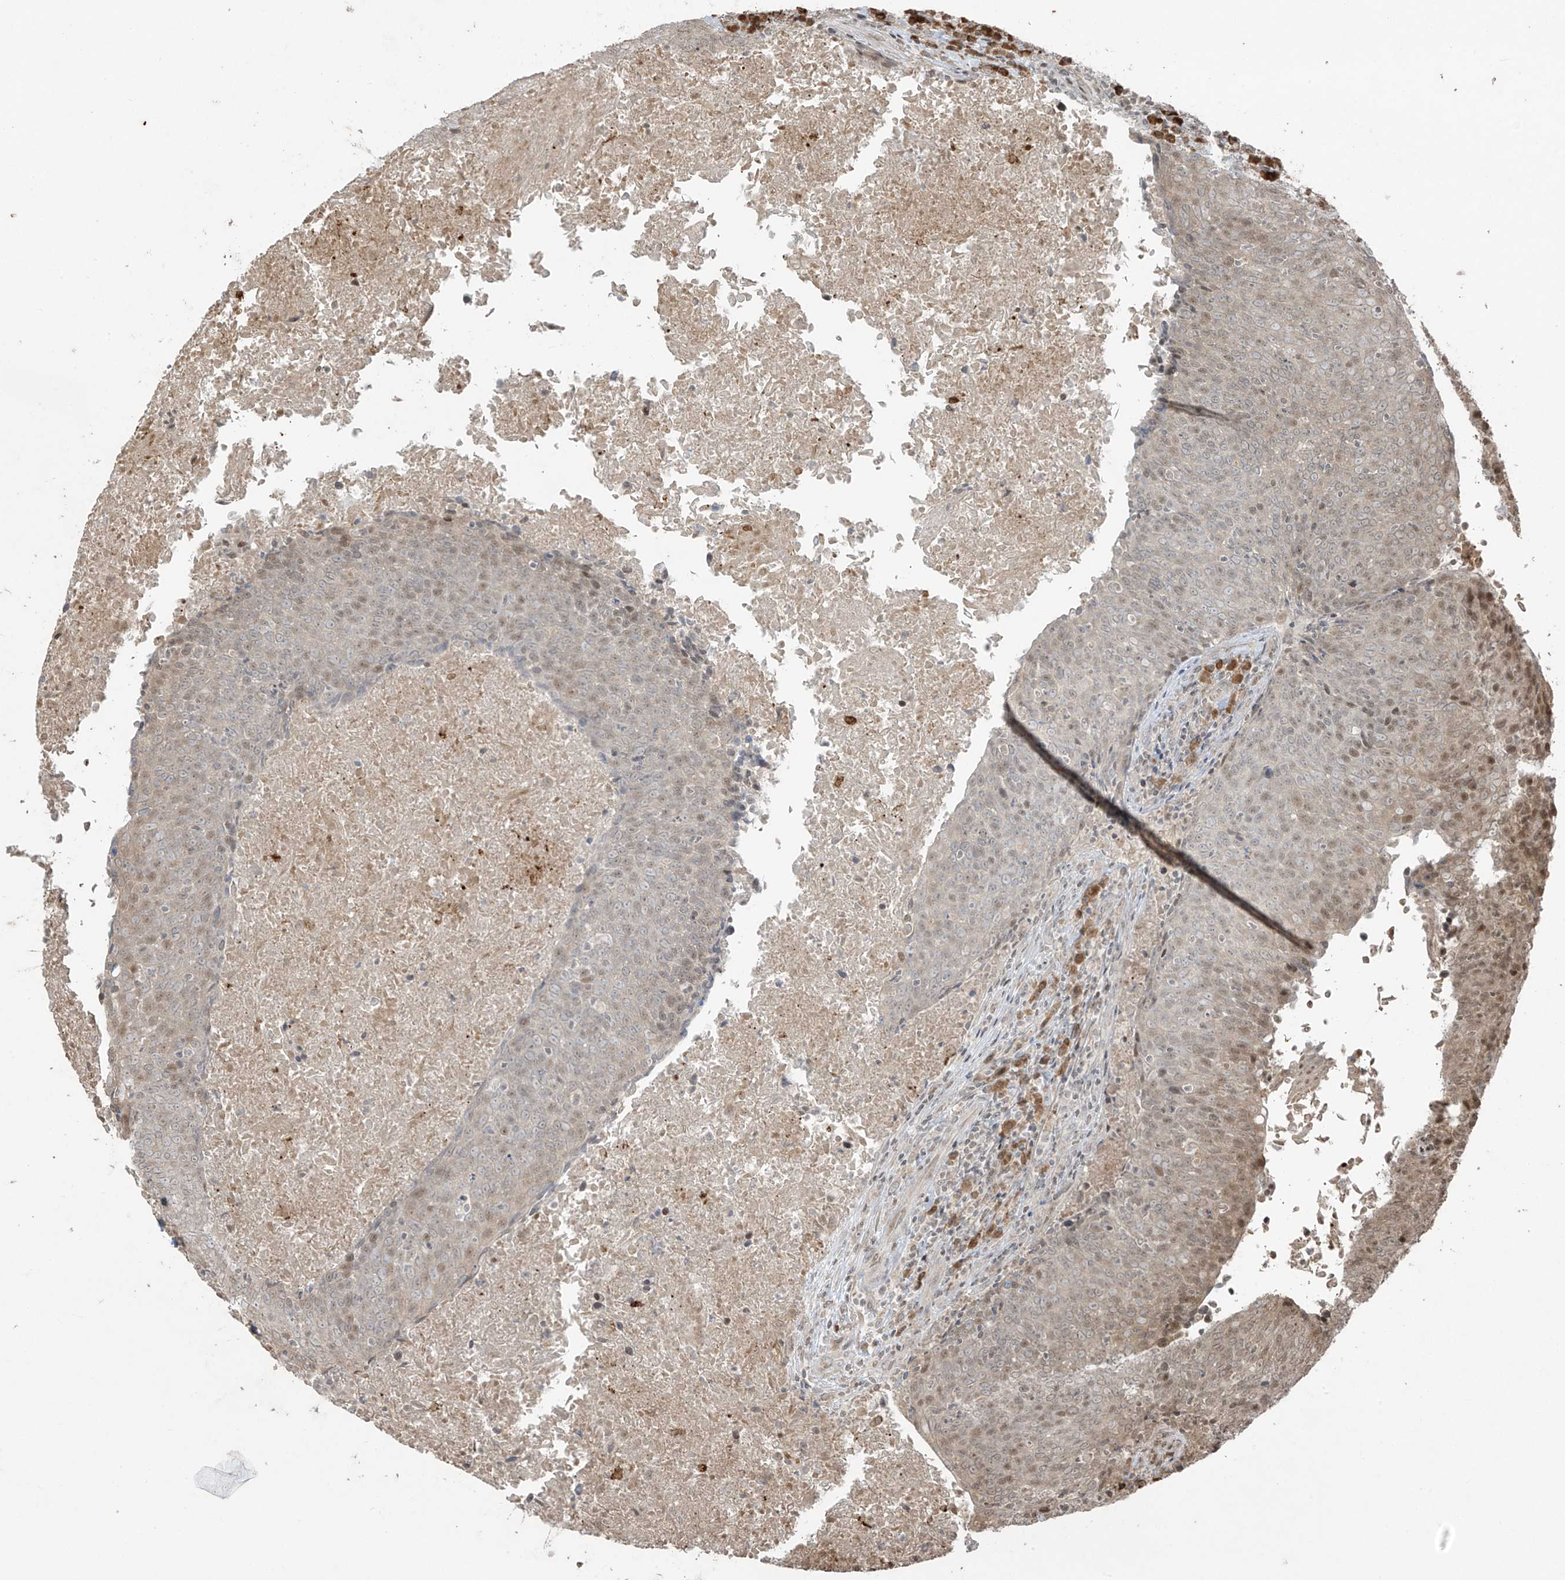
{"staining": {"intensity": "moderate", "quantity": "<25%", "location": "nuclear"}, "tissue": "head and neck cancer", "cell_type": "Tumor cells", "image_type": "cancer", "snomed": [{"axis": "morphology", "description": "Squamous cell carcinoma, NOS"}, {"axis": "morphology", "description": "Squamous cell carcinoma, metastatic, NOS"}, {"axis": "topography", "description": "Lymph node"}, {"axis": "topography", "description": "Head-Neck"}], "caption": "IHC (DAB (3,3'-diaminobenzidine)) staining of head and neck cancer (metastatic squamous cell carcinoma) exhibits moderate nuclear protein staining in about <25% of tumor cells.", "gene": "TTC22", "patient": {"sex": "male", "age": 62}}